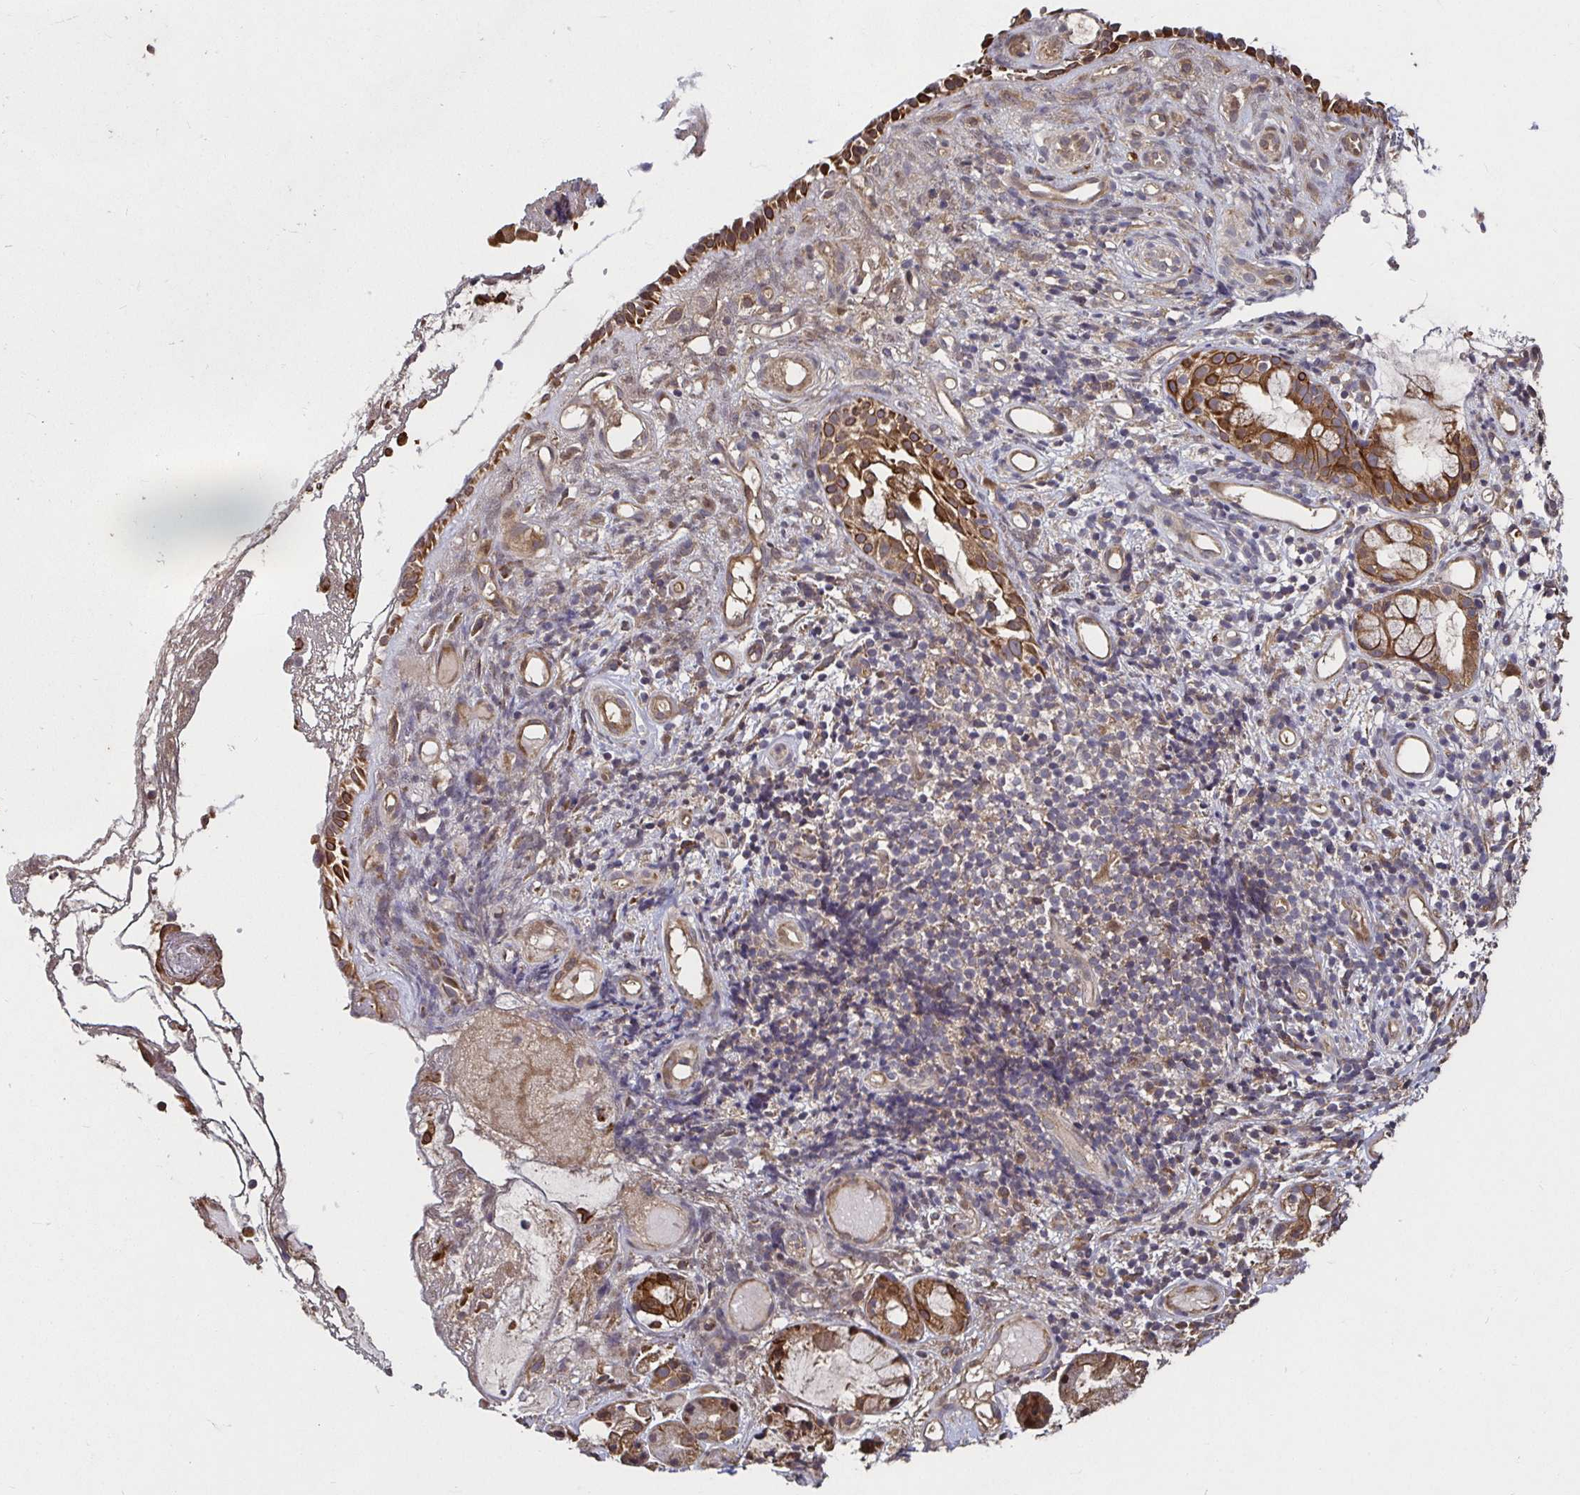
{"staining": {"intensity": "strong", "quantity": ">75%", "location": "cytoplasmic/membranous"}, "tissue": "nasopharynx", "cell_type": "Respiratory epithelial cells", "image_type": "normal", "snomed": [{"axis": "morphology", "description": "Normal tissue, NOS"}, {"axis": "morphology", "description": "Inflammation, NOS"}, {"axis": "topography", "description": "Nasopharynx"}], "caption": "Immunohistochemistry (DAB (3,3'-diaminobenzidine)) staining of unremarkable nasopharynx displays strong cytoplasmic/membranous protein positivity in about >75% of respiratory epithelial cells.", "gene": "SMYD3", "patient": {"sex": "male", "age": 54}}